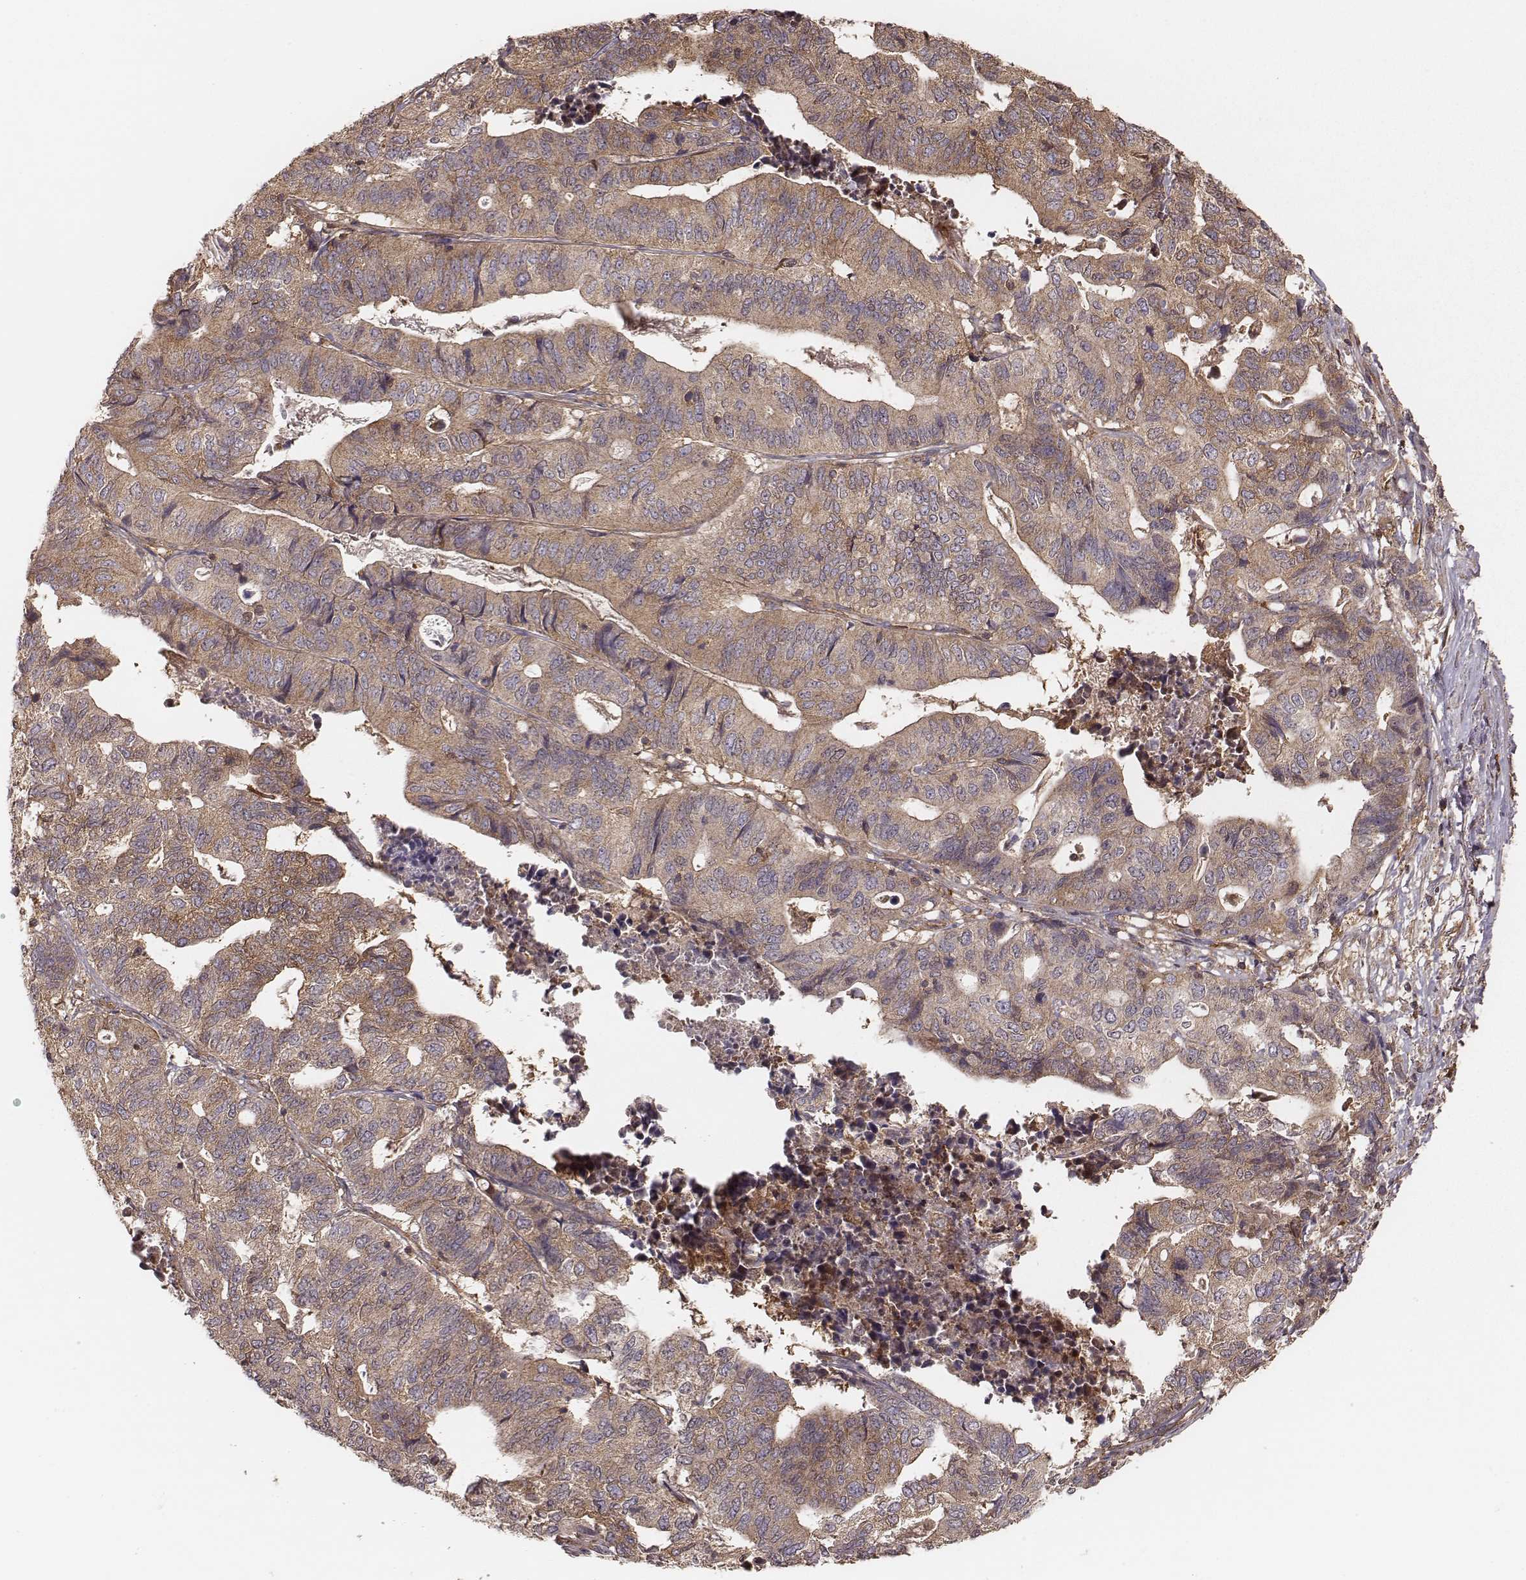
{"staining": {"intensity": "weak", "quantity": ">75%", "location": "cytoplasmic/membranous"}, "tissue": "stomach cancer", "cell_type": "Tumor cells", "image_type": "cancer", "snomed": [{"axis": "morphology", "description": "Adenocarcinoma, NOS"}, {"axis": "topography", "description": "Stomach, upper"}], "caption": "Human stomach cancer (adenocarcinoma) stained with a brown dye demonstrates weak cytoplasmic/membranous positive expression in approximately >75% of tumor cells.", "gene": "CARS1", "patient": {"sex": "female", "age": 67}}